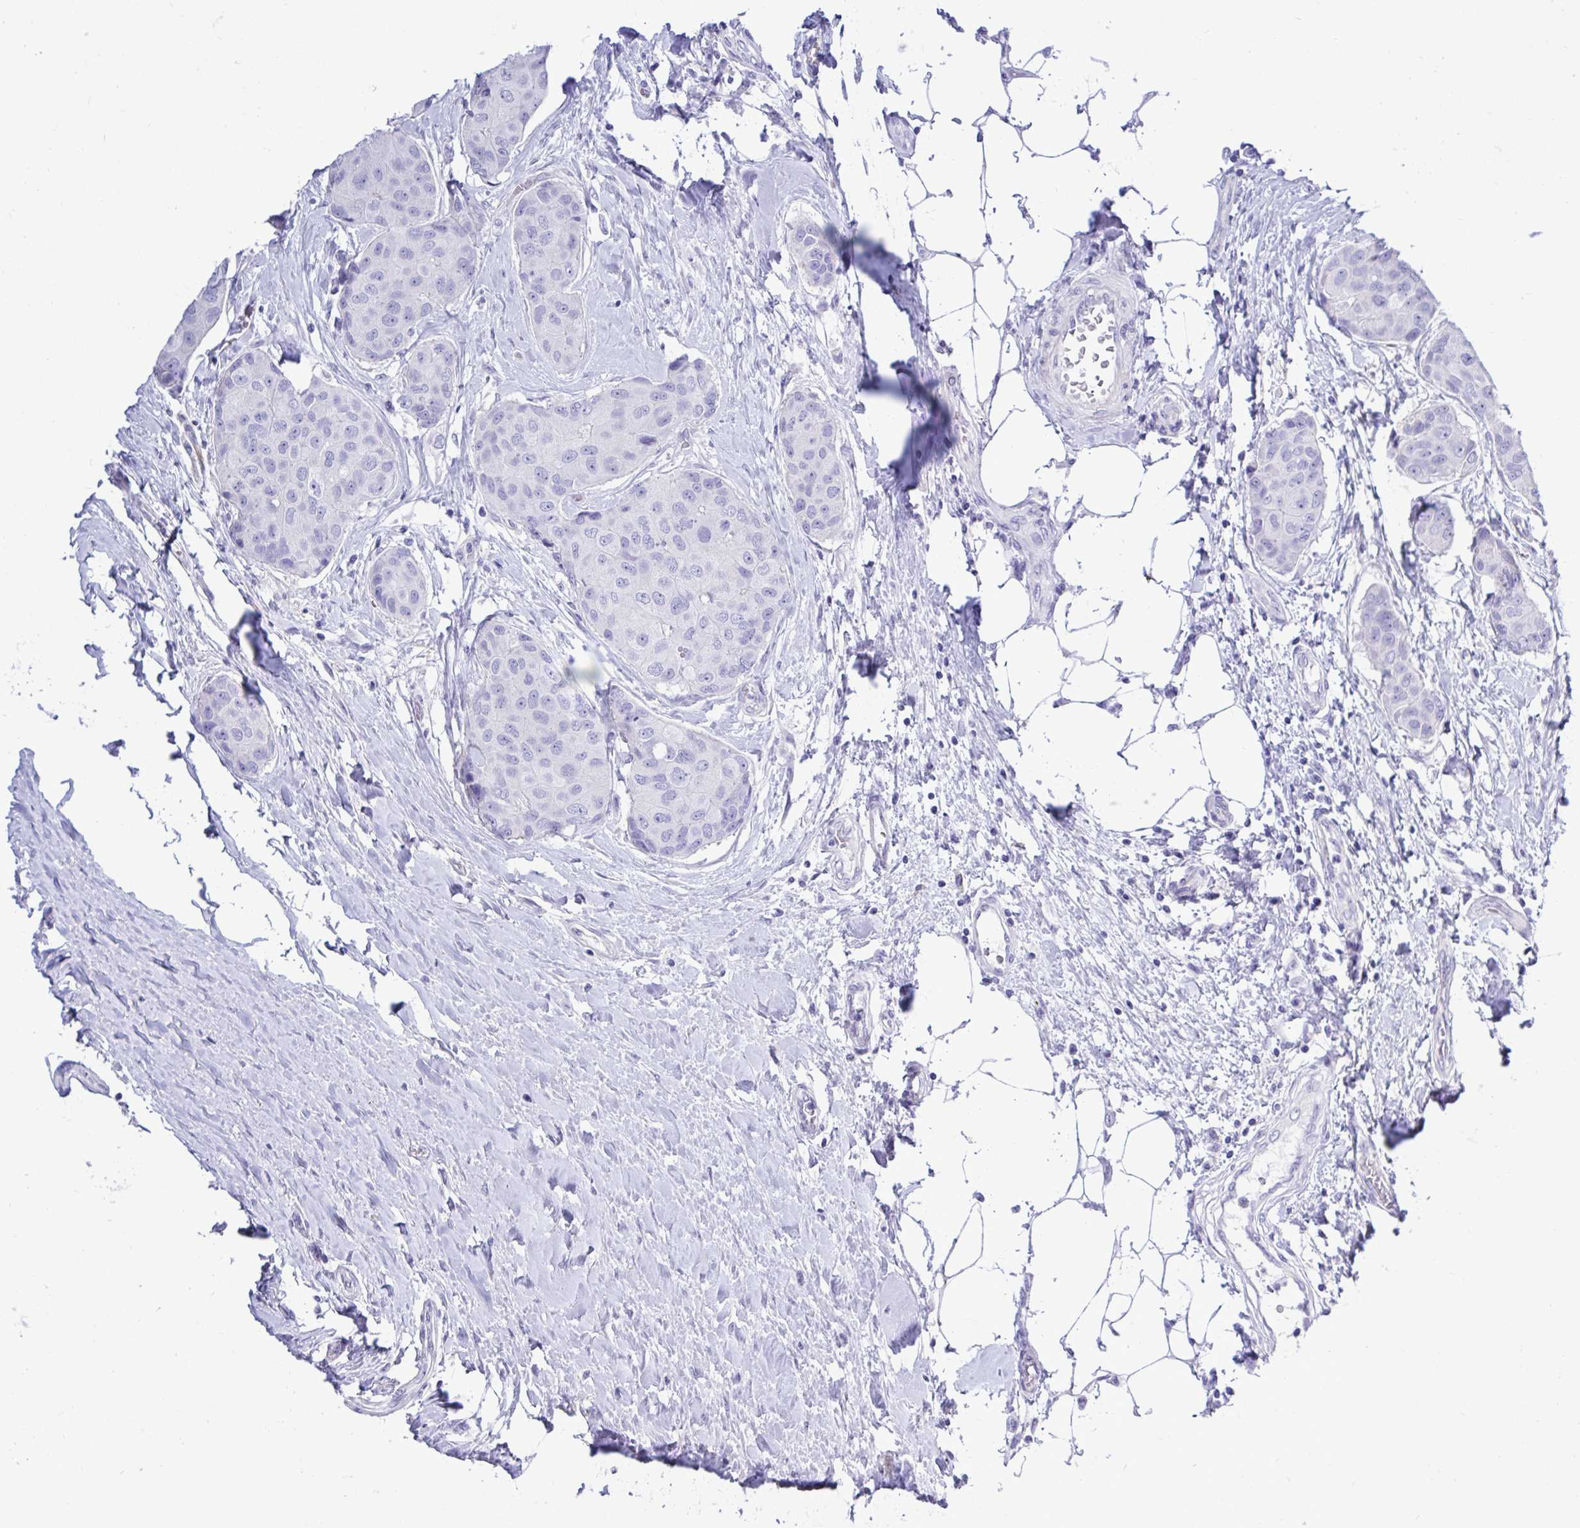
{"staining": {"intensity": "negative", "quantity": "none", "location": "none"}, "tissue": "breast cancer", "cell_type": "Tumor cells", "image_type": "cancer", "snomed": [{"axis": "morphology", "description": "Duct carcinoma"}, {"axis": "topography", "description": "Breast"}], "caption": "Human breast infiltrating ductal carcinoma stained for a protein using immunohistochemistry exhibits no positivity in tumor cells.", "gene": "ABCG2", "patient": {"sex": "female", "age": 80}}